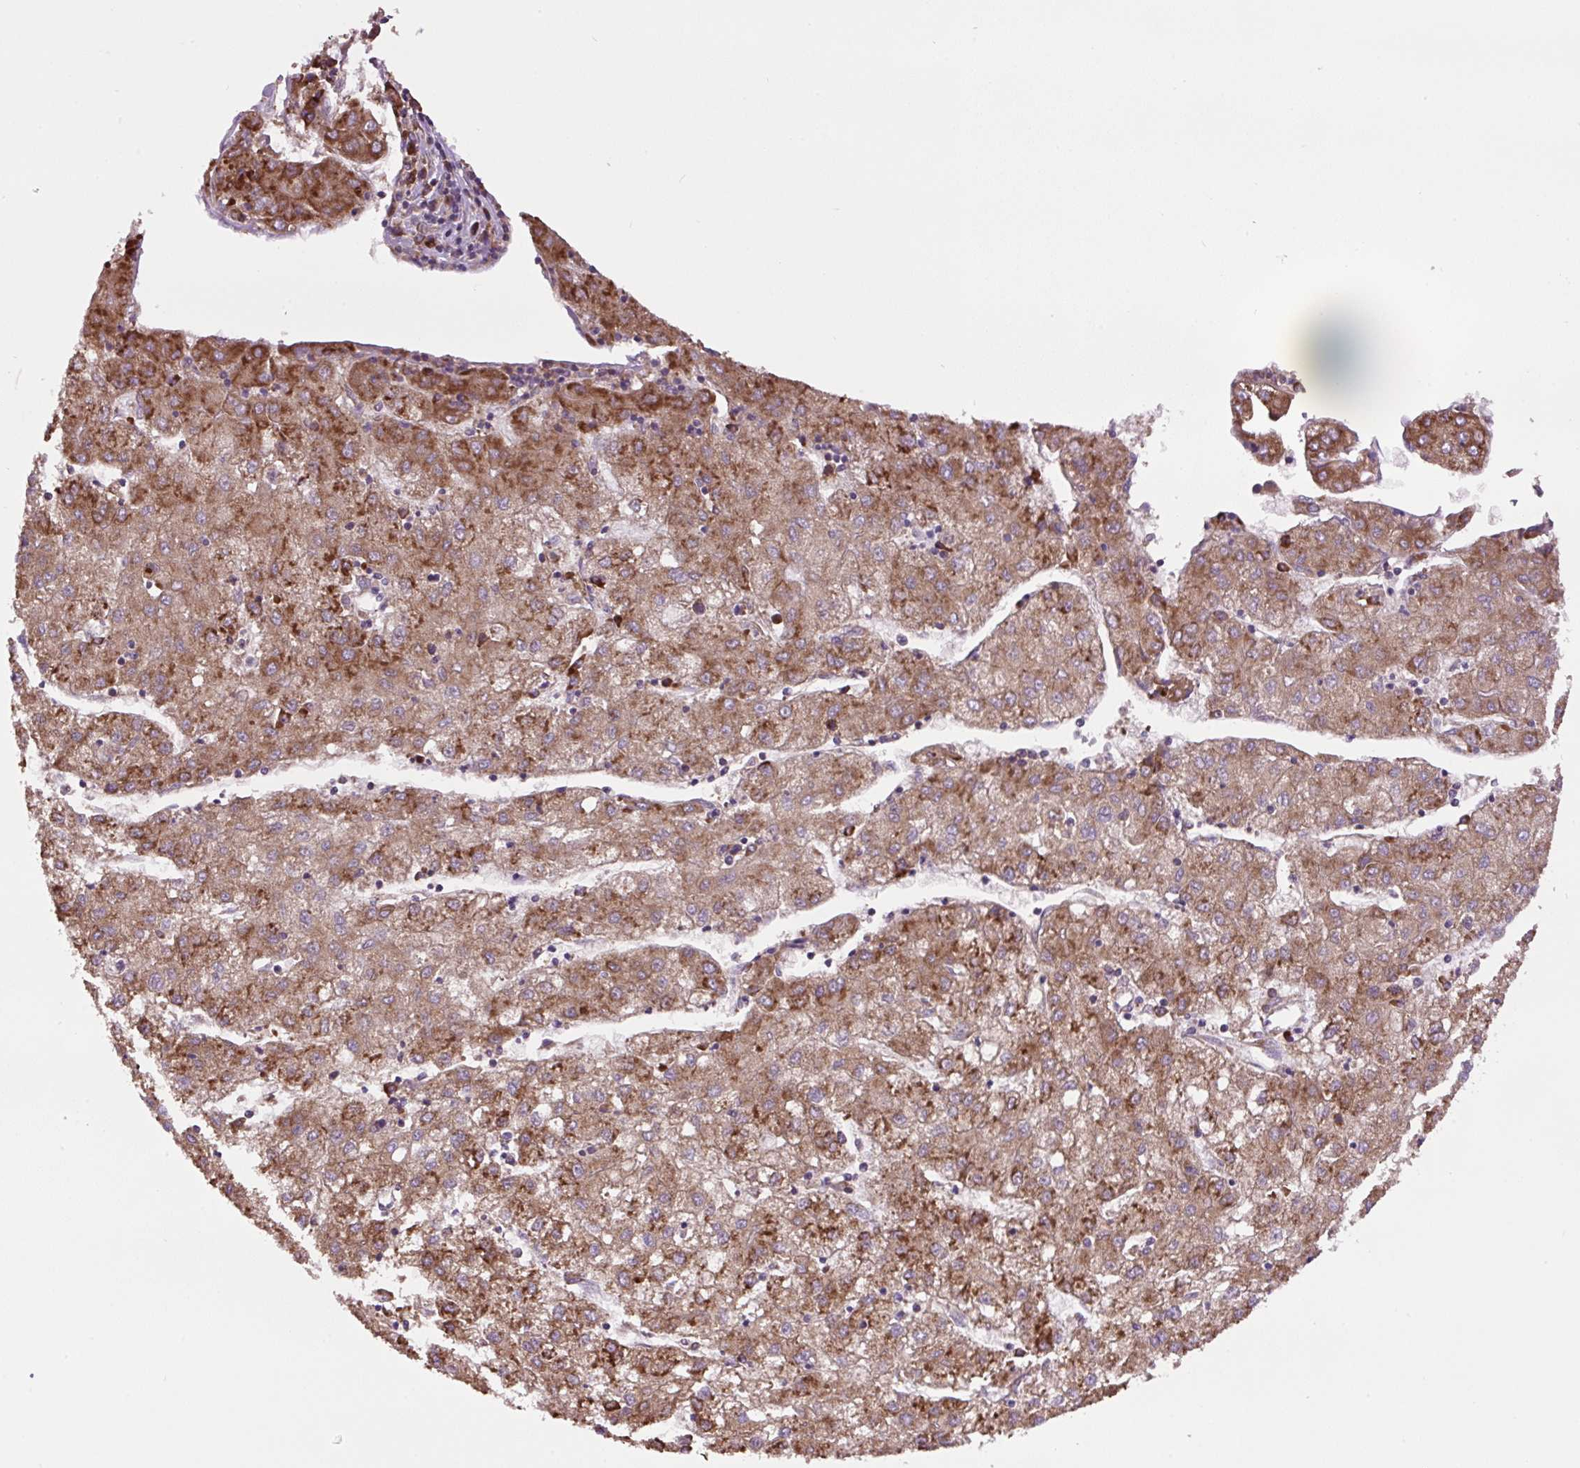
{"staining": {"intensity": "moderate", "quantity": ">75%", "location": "cytoplasmic/membranous"}, "tissue": "liver cancer", "cell_type": "Tumor cells", "image_type": "cancer", "snomed": [{"axis": "morphology", "description": "Carcinoma, Hepatocellular, NOS"}, {"axis": "topography", "description": "Liver"}], "caption": "Tumor cells reveal medium levels of moderate cytoplasmic/membranous expression in about >75% of cells in hepatocellular carcinoma (liver).", "gene": "RPS23", "patient": {"sex": "male", "age": 72}}